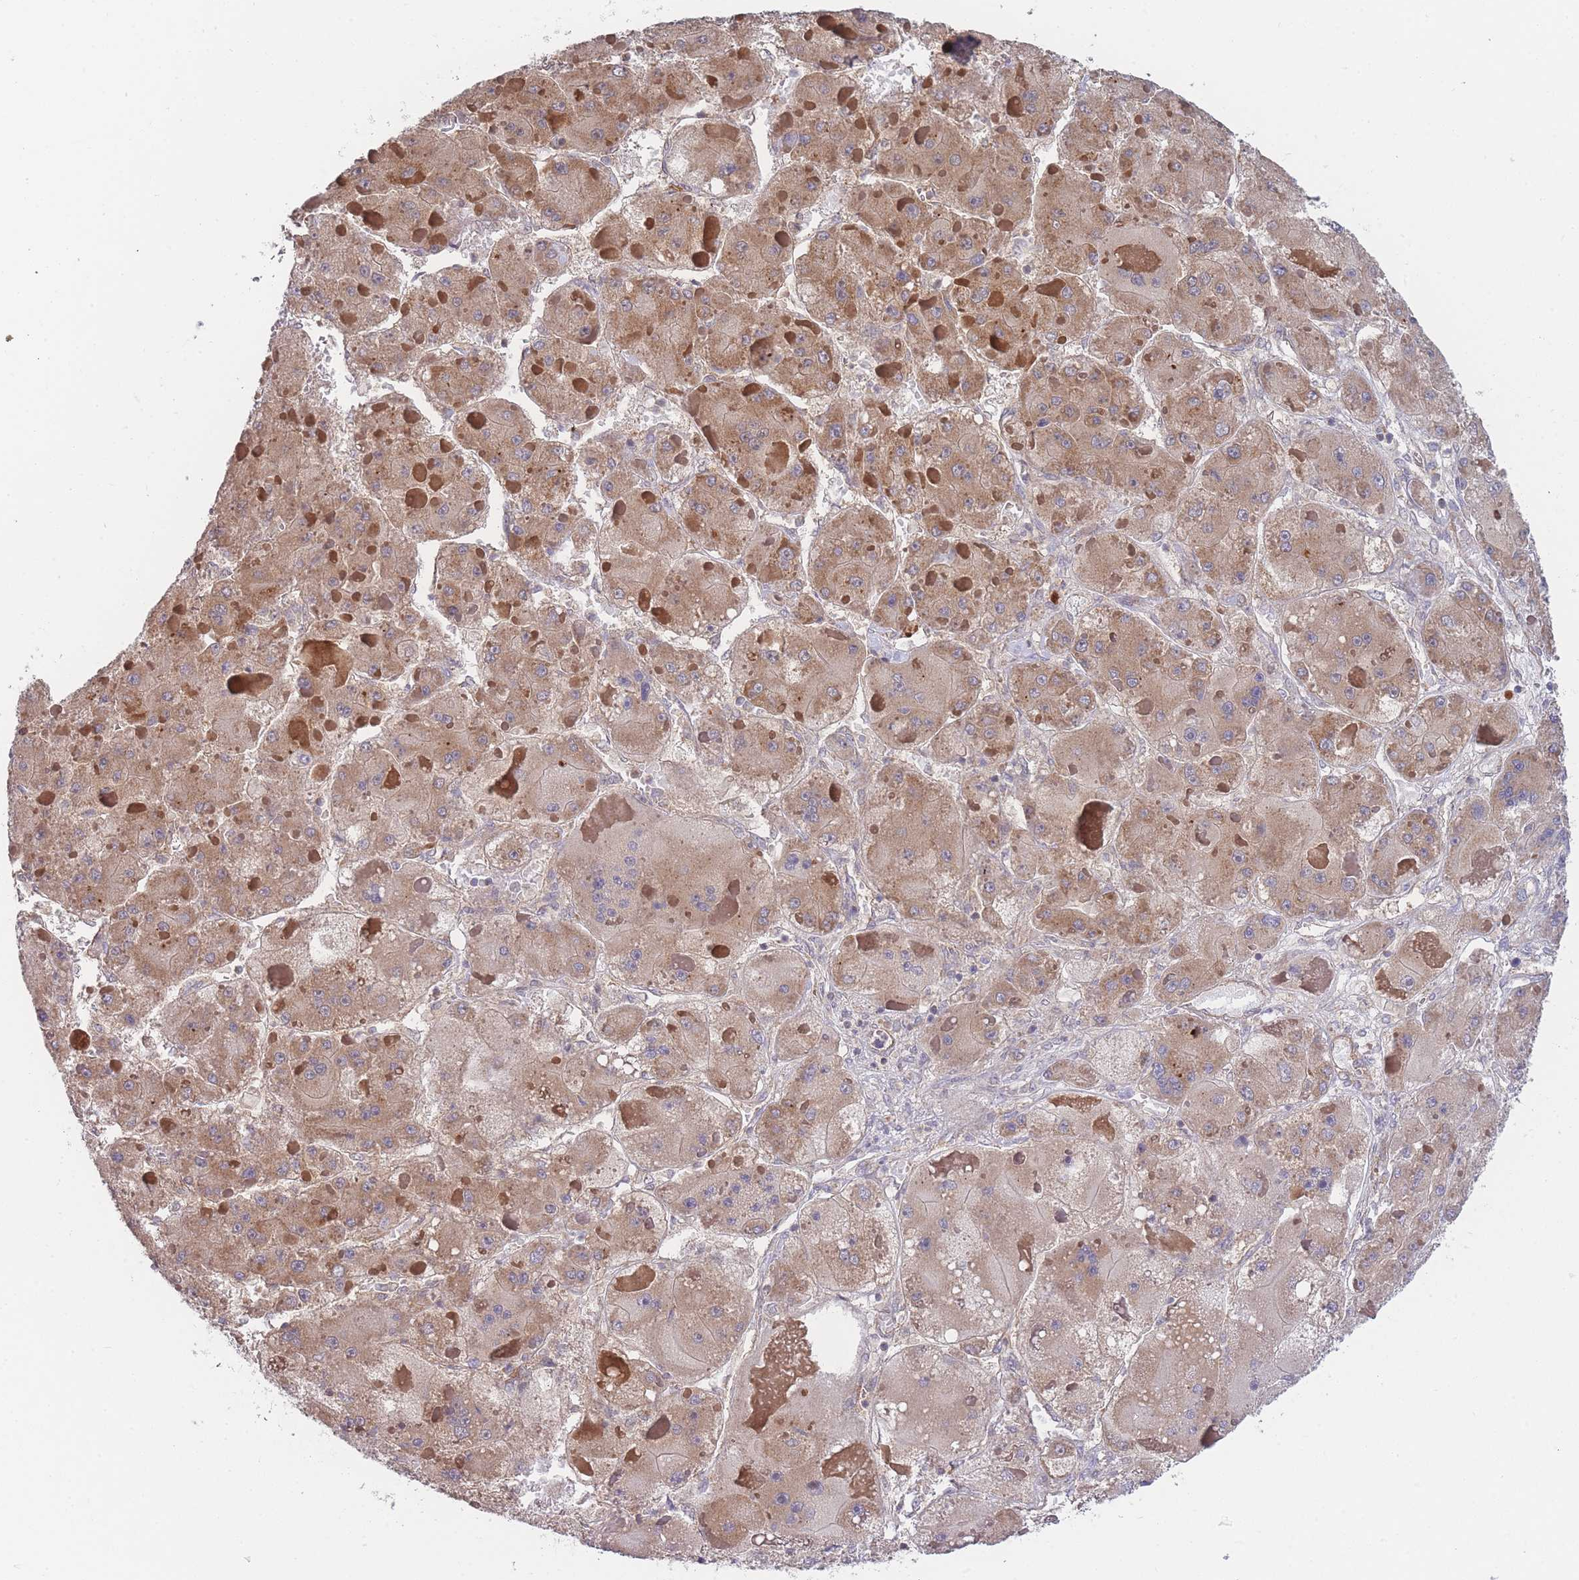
{"staining": {"intensity": "moderate", "quantity": ">75%", "location": "cytoplasmic/membranous"}, "tissue": "liver cancer", "cell_type": "Tumor cells", "image_type": "cancer", "snomed": [{"axis": "morphology", "description": "Carcinoma, Hepatocellular, NOS"}, {"axis": "topography", "description": "Liver"}], "caption": "Moderate cytoplasmic/membranous expression for a protein is present in approximately >75% of tumor cells of liver cancer (hepatocellular carcinoma) using immunohistochemistry (IHC).", "gene": "MRPS18B", "patient": {"sex": "female", "age": 73}}